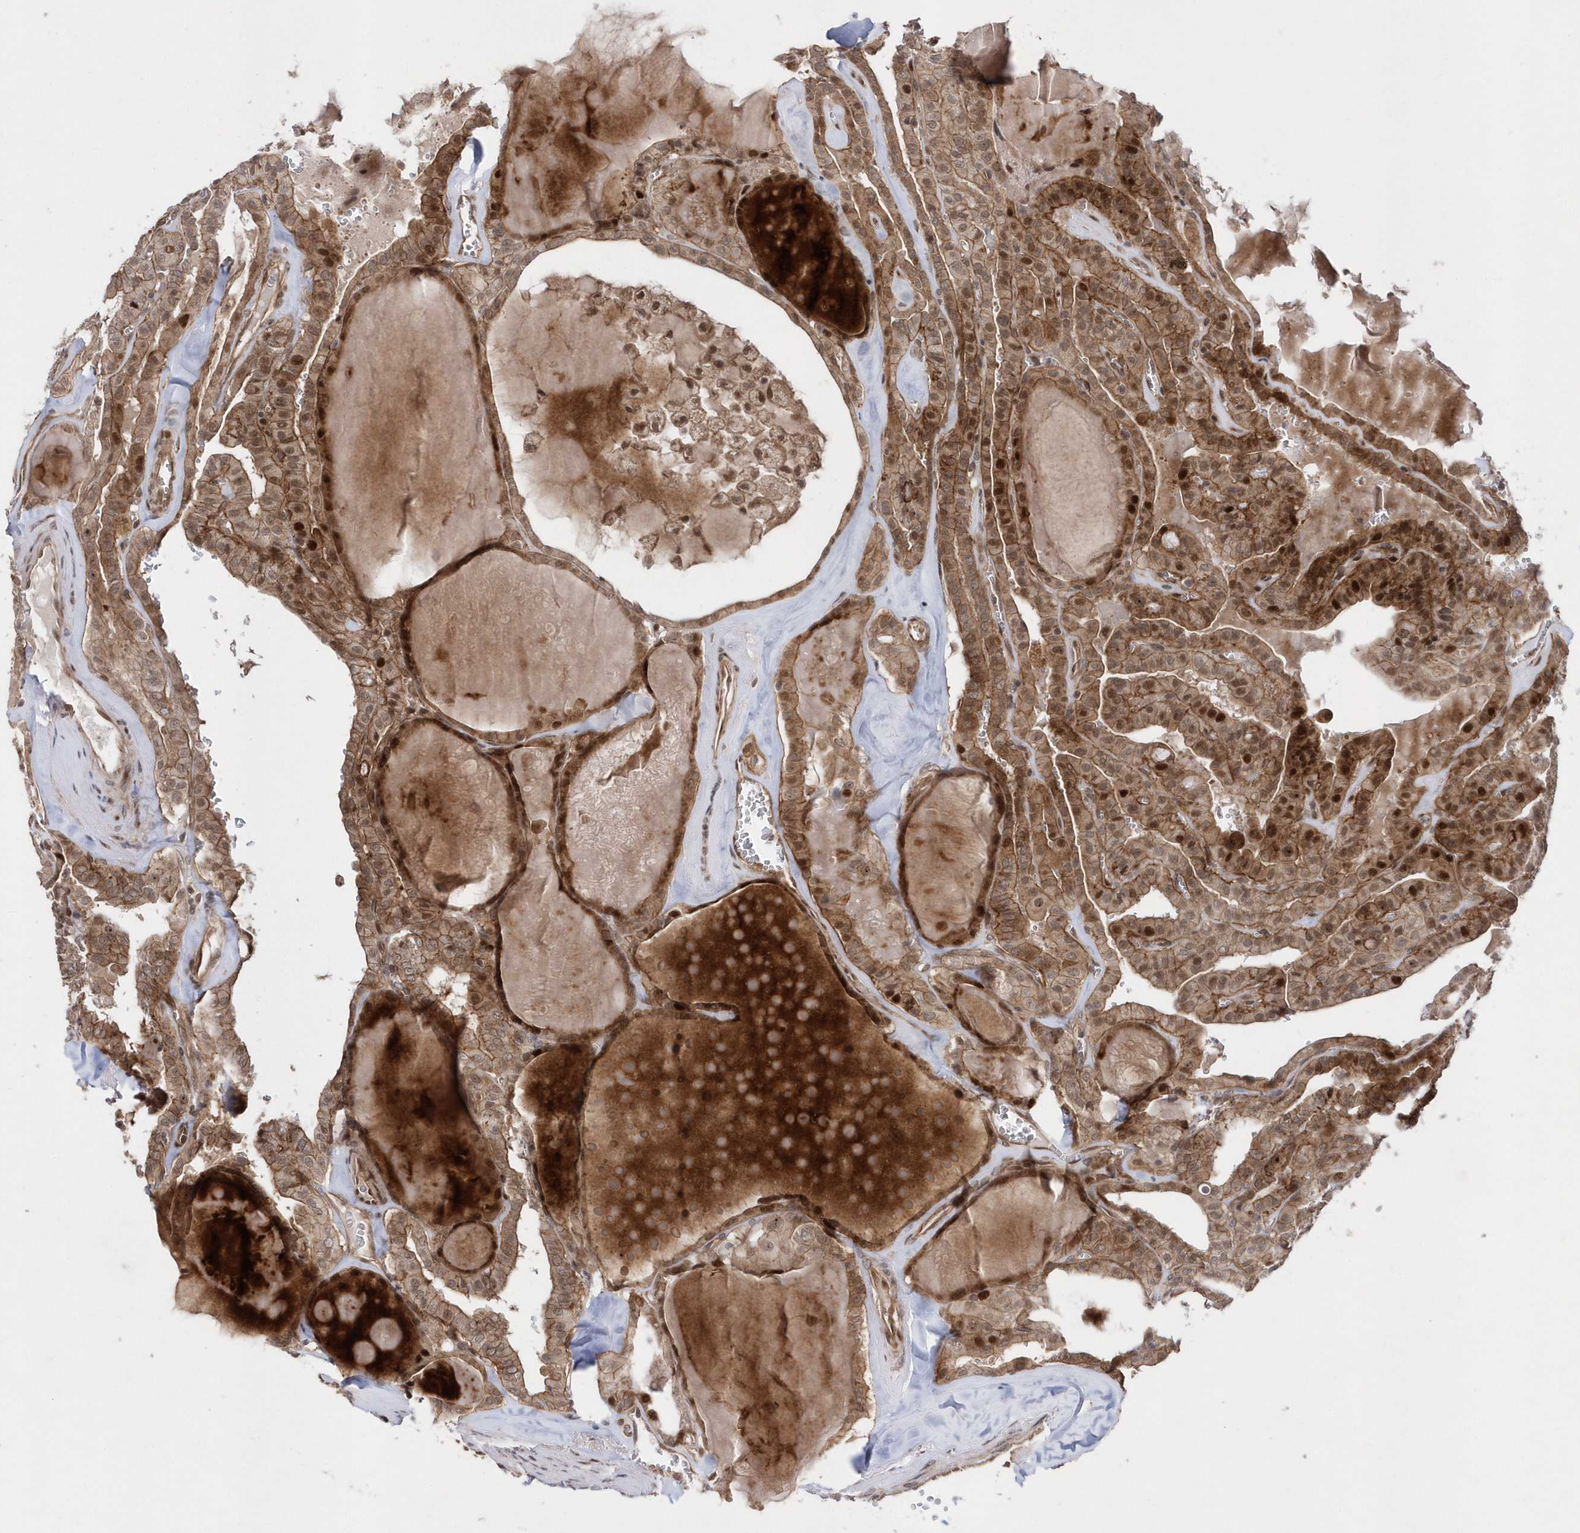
{"staining": {"intensity": "moderate", "quantity": ">75%", "location": "cytoplasmic/membranous,nuclear"}, "tissue": "thyroid cancer", "cell_type": "Tumor cells", "image_type": "cancer", "snomed": [{"axis": "morphology", "description": "Papillary adenocarcinoma, NOS"}, {"axis": "topography", "description": "Thyroid gland"}], "caption": "The micrograph displays a brown stain indicating the presence of a protein in the cytoplasmic/membranous and nuclear of tumor cells in papillary adenocarcinoma (thyroid).", "gene": "DALRD3", "patient": {"sex": "male", "age": 52}}